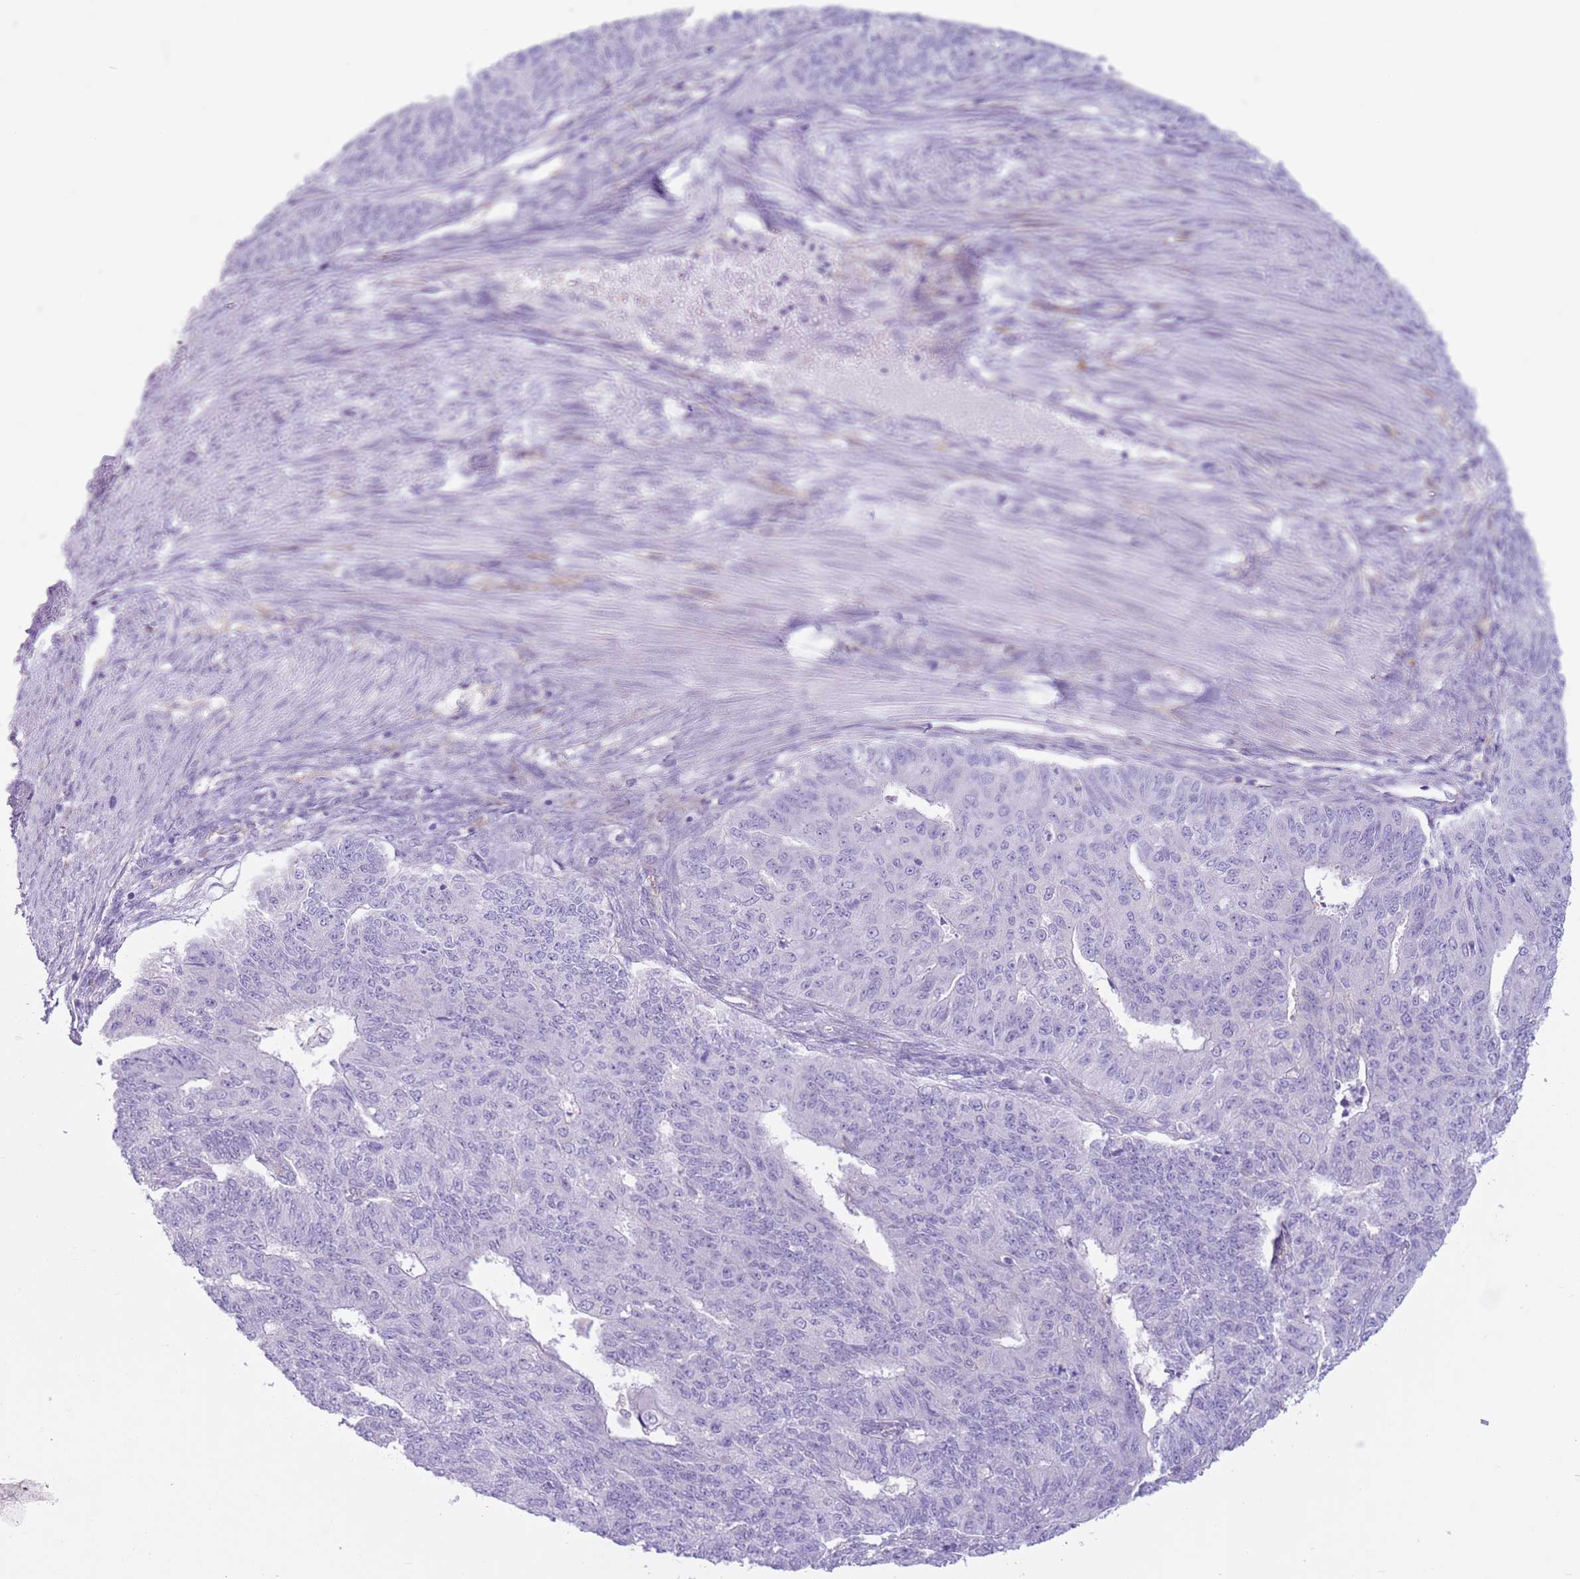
{"staining": {"intensity": "negative", "quantity": "none", "location": "none"}, "tissue": "endometrial cancer", "cell_type": "Tumor cells", "image_type": "cancer", "snomed": [{"axis": "morphology", "description": "Adenocarcinoma, NOS"}, {"axis": "topography", "description": "Endometrium"}], "caption": "The IHC image has no significant expression in tumor cells of endometrial adenocarcinoma tissue. (IHC, brightfield microscopy, high magnification).", "gene": "SNX6", "patient": {"sex": "female", "age": 32}}